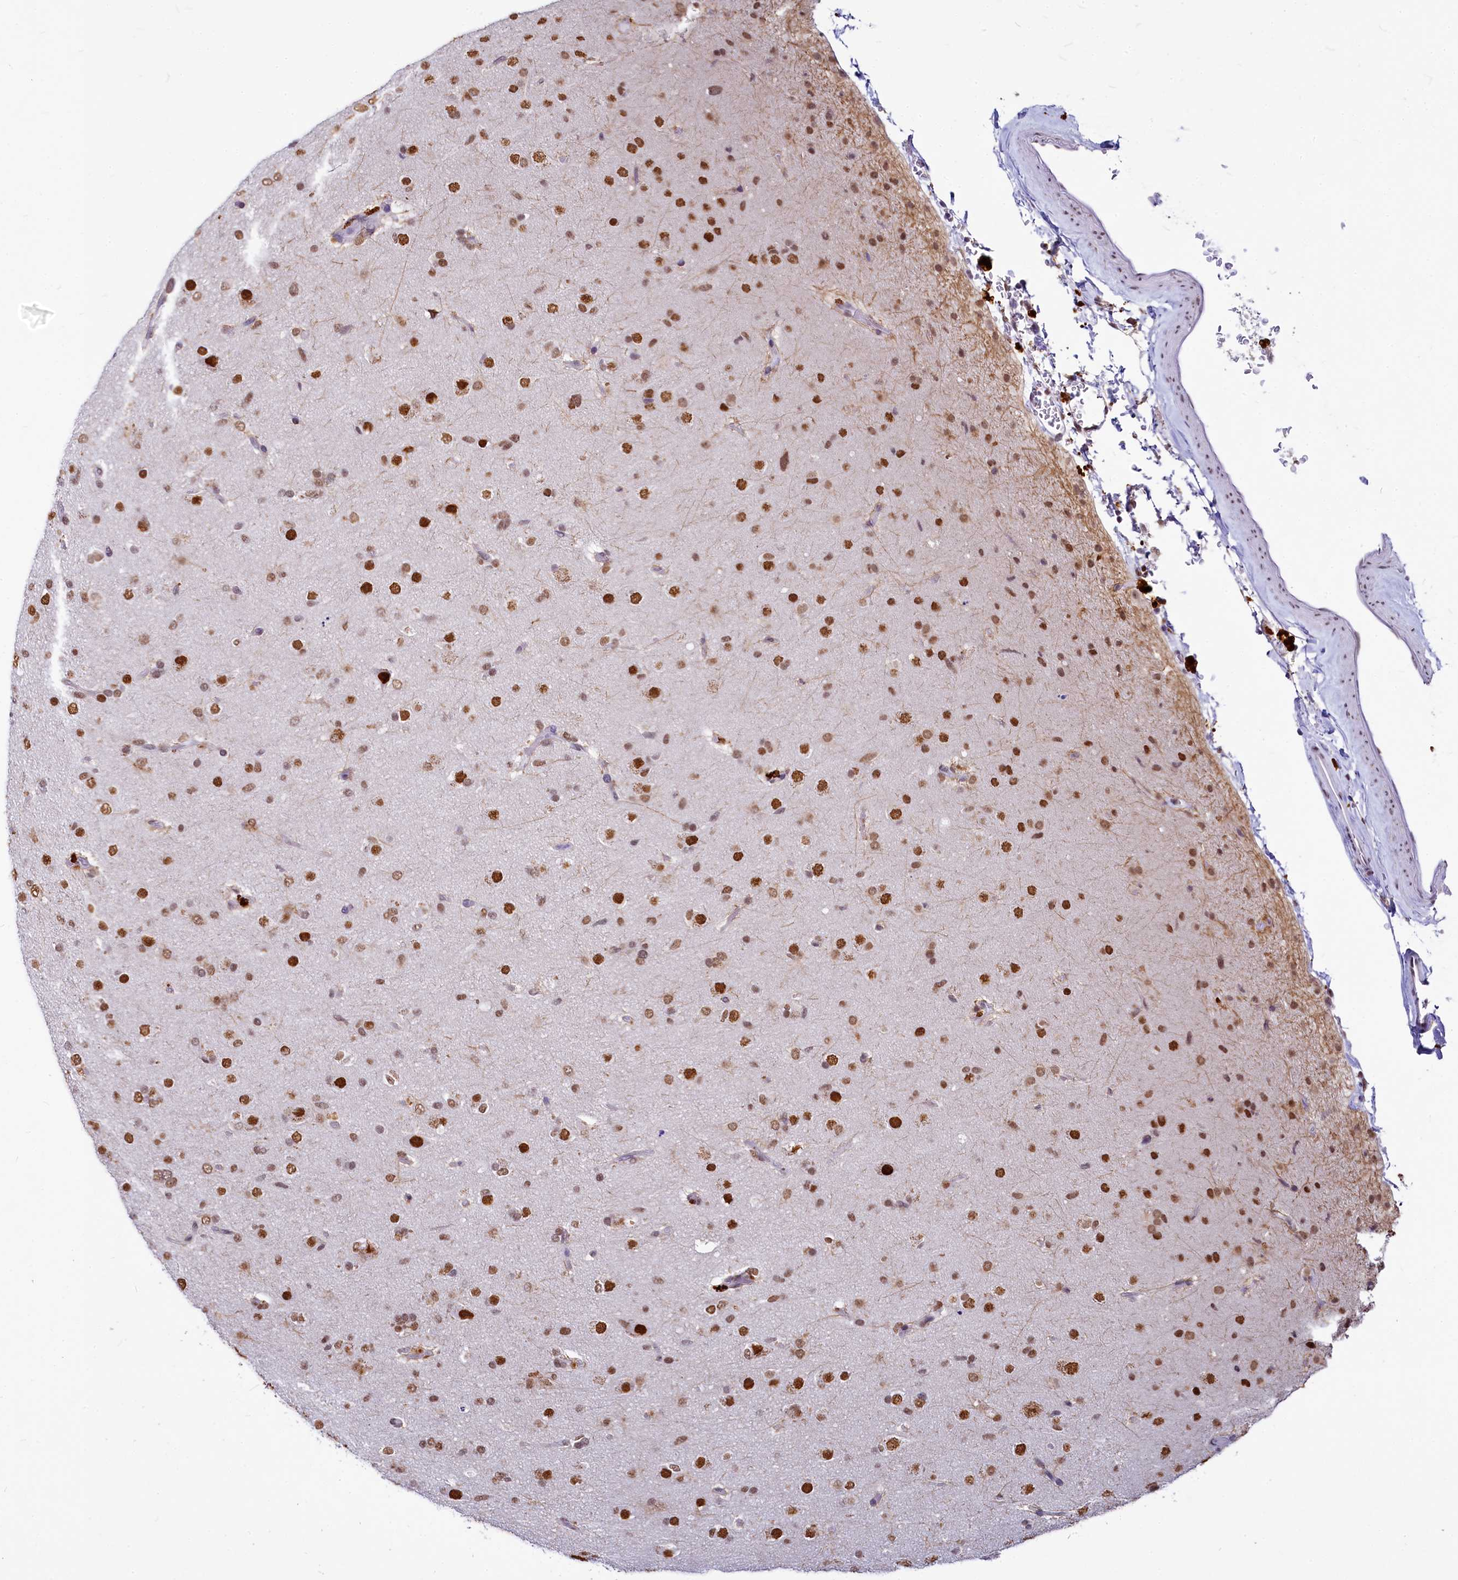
{"staining": {"intensity": "strong", "quantity": ">75%", "location": "nuclear"}, "tissue": "glioma", "cell_type": "Tumor cells", "image_type": "cancer", "snomed": [{"axis": "morphology", "description": "Glioma, malignant, Low grade"}, {"axis": "topography", "description": "Brain"}], "caption": "The photomicrograph shows staining of malignant glioma (low-grade), revealing strong nuclear protein expression (brown color) within tumor cells.", "gene": "PARPBP", "patient": {"sex": "male", "age": 65}}